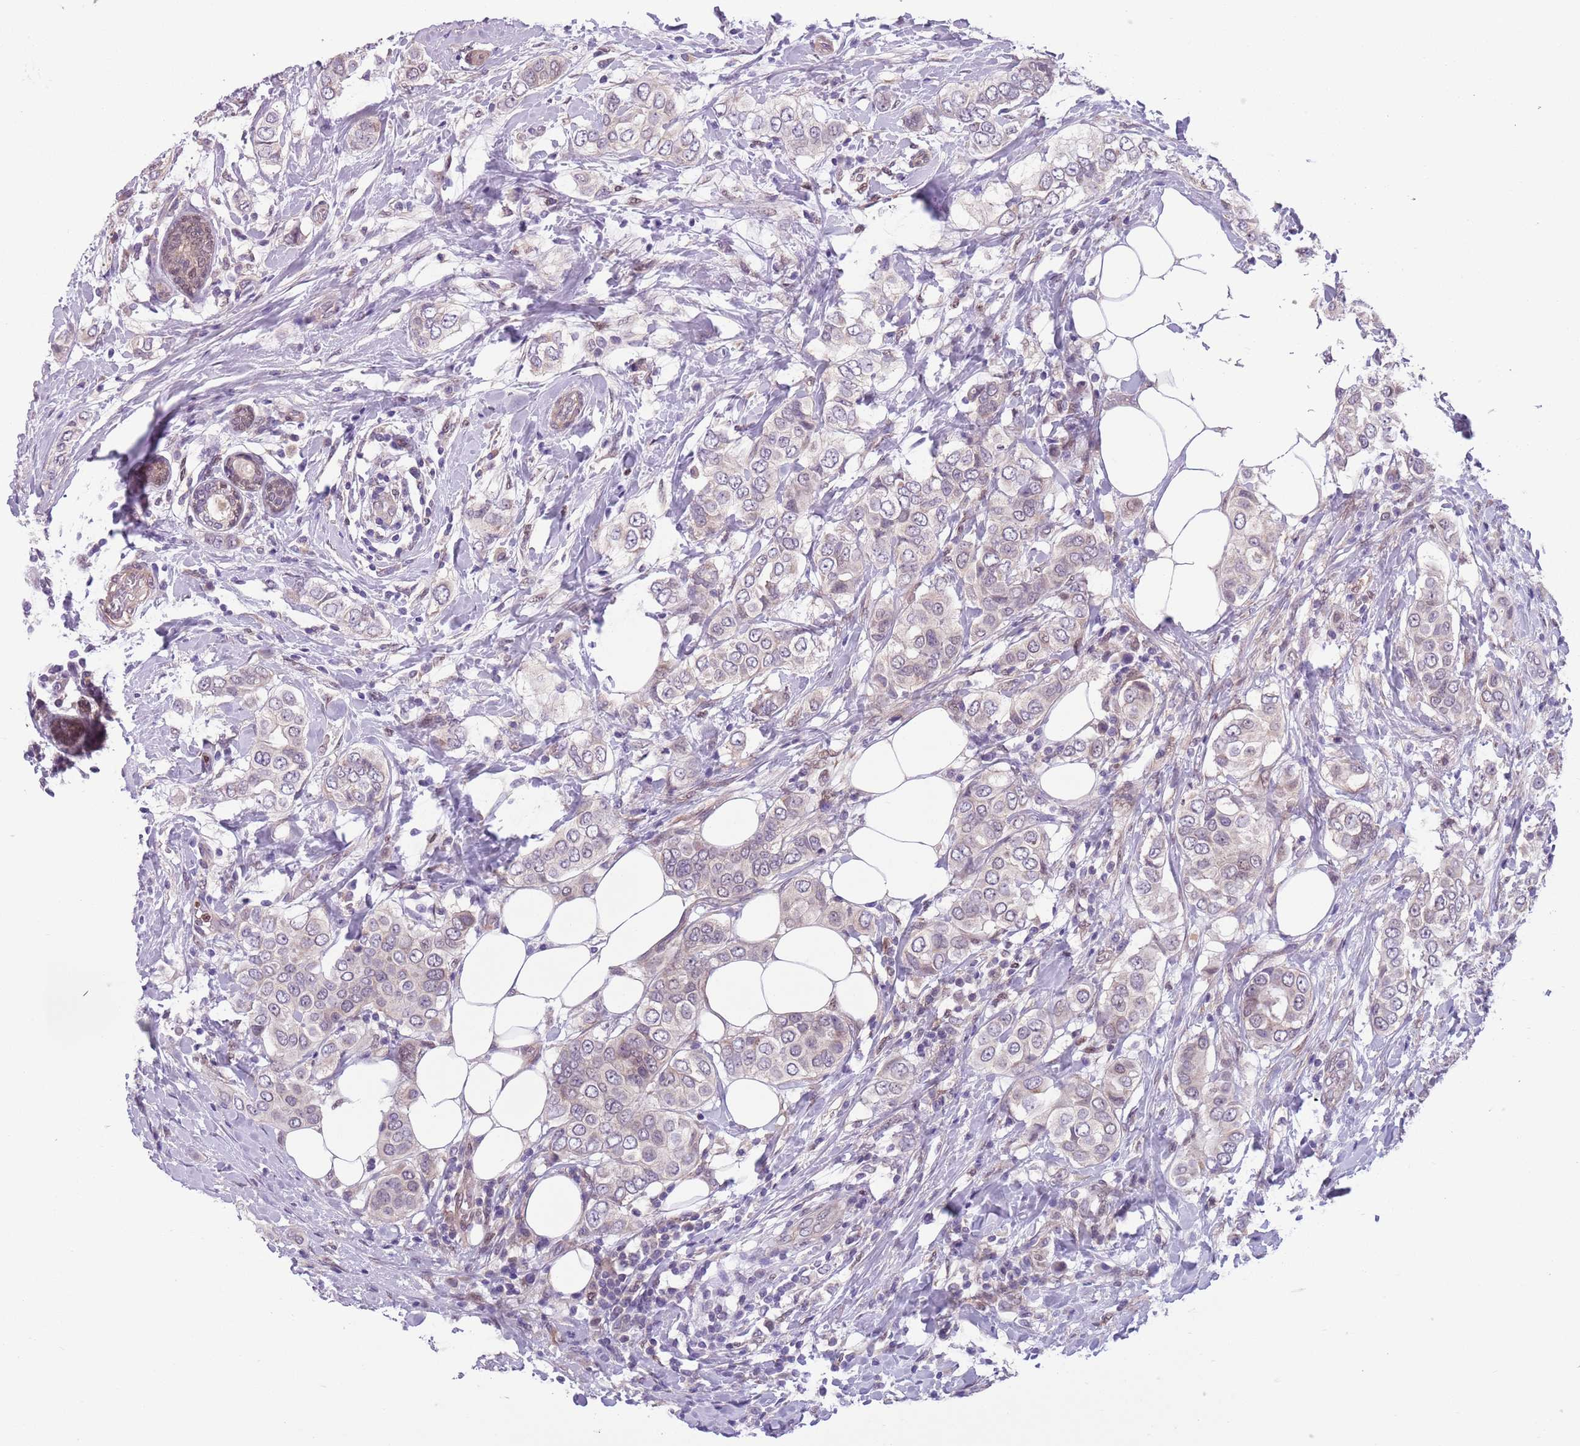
{"staining": {"intensity": "negative", "quantity": "none", "location": "none"}, "tissue": "breast cancer", "cell_type": "Tumor cells", "image_type": "cancer", "snomed": [{"axis": "morphology", "description": "Lobular carcinoma"}, {"axis": "topography", "description": "Breast"}], "caption": "Tumor cells show no significant staining in breast cancer (lobular carcinoma). (DAB immunohistochemistry (IHC) visualized using brightfield microscopy, high magnification).", "gene": "ADCY7", "patient": {"sex": "female", "age": 51}}